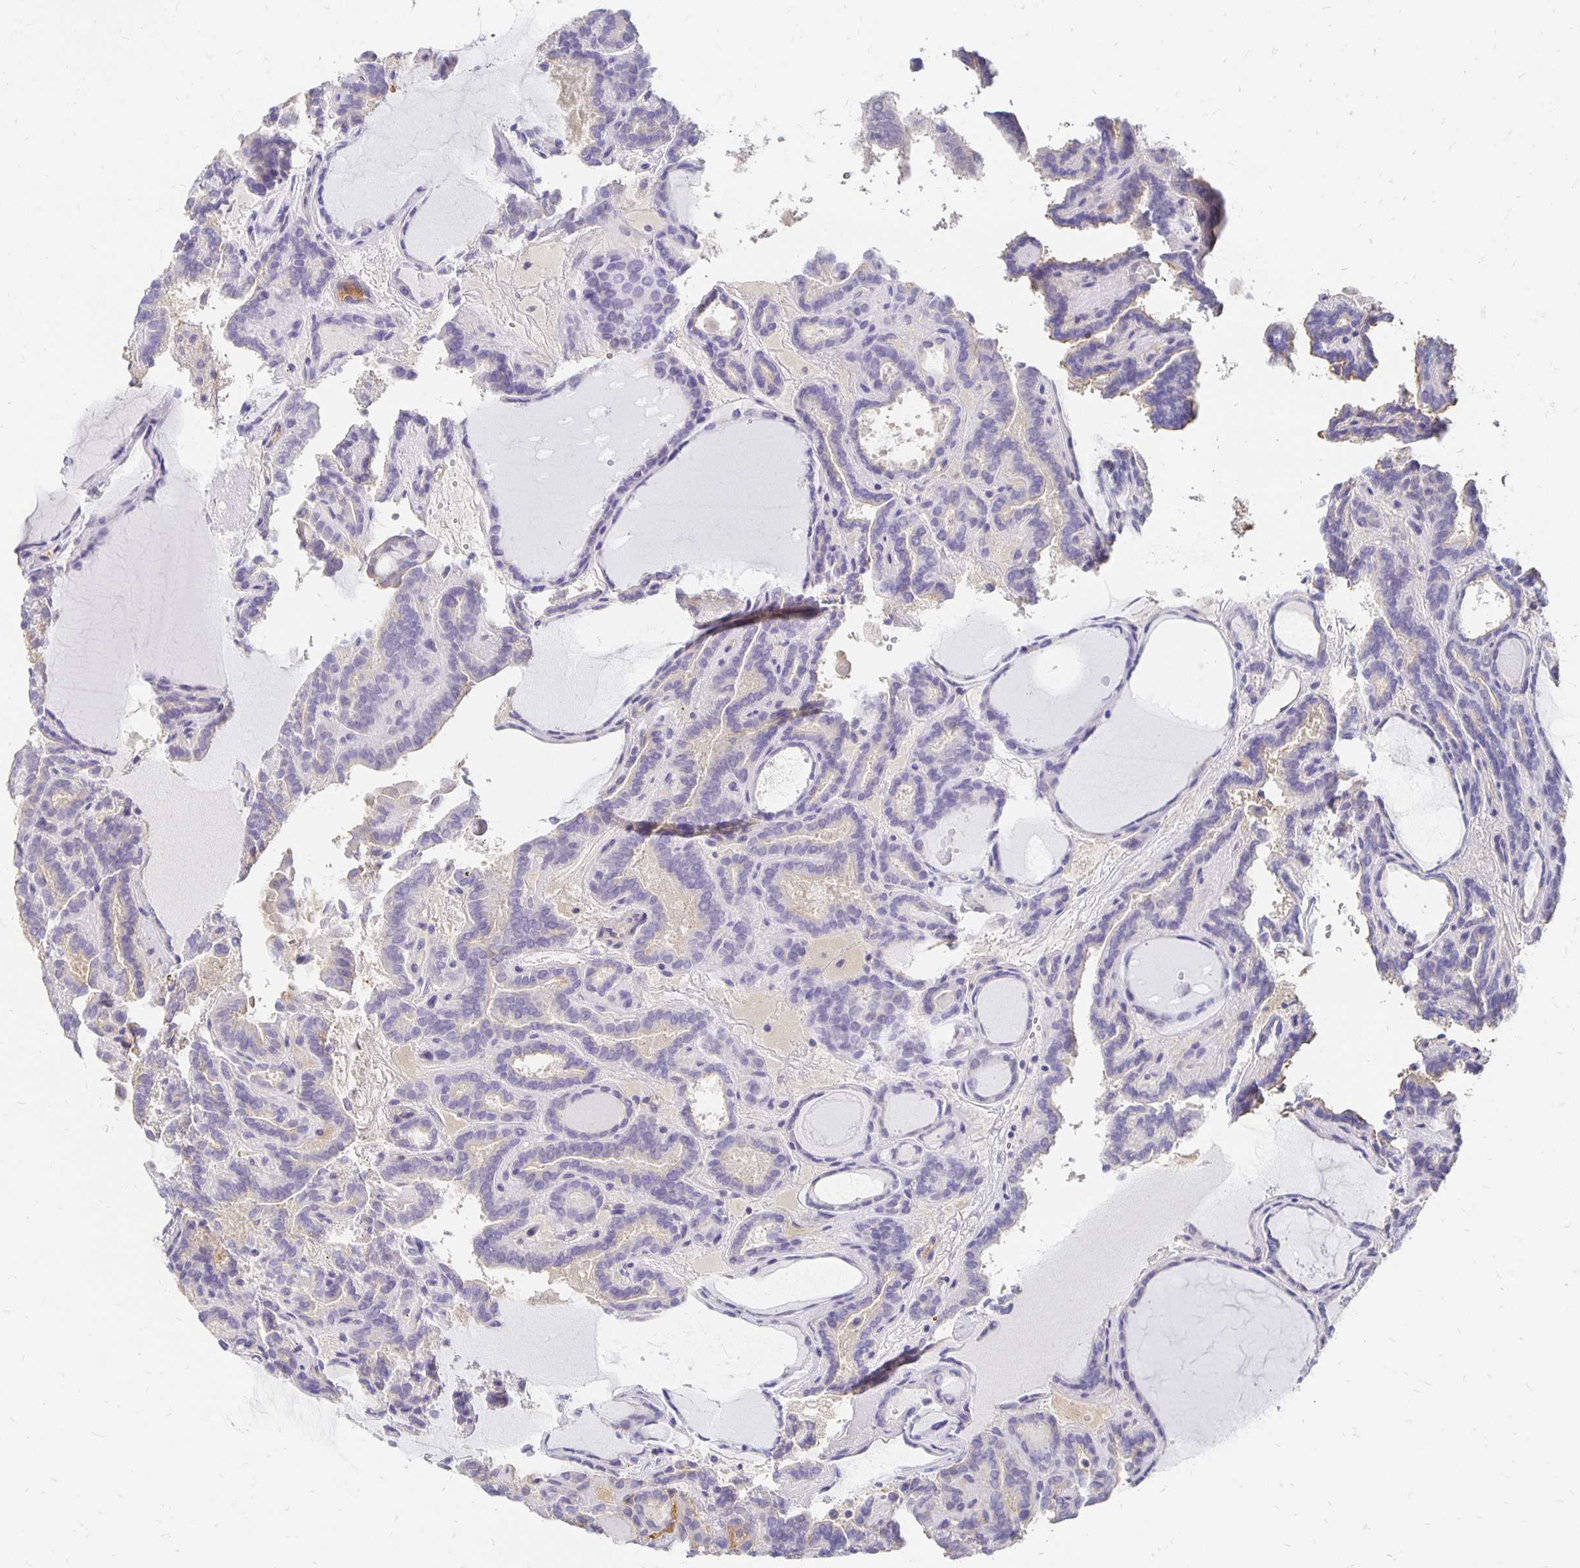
{"staining": {"intensity": "negative", "quantity": "none", "location": "none"}, "tissue": "thyroid cancer", "cell_type": "Tumor cells", "image_type": "cancer", "snomed": [{"axis": "morphology", "description": "Papillary adenocarcinoma, NOS"}, {"axis": "topography", "description": "Thyroid gland"}], "caption": "This is an immunohistochemistry (IHC) photomicrograph of papillary adenocarcinoma (thyroid). There is no staining in tumor cells.", "gene": "APOB", "patient": {"sex": "female", "age": 46}}